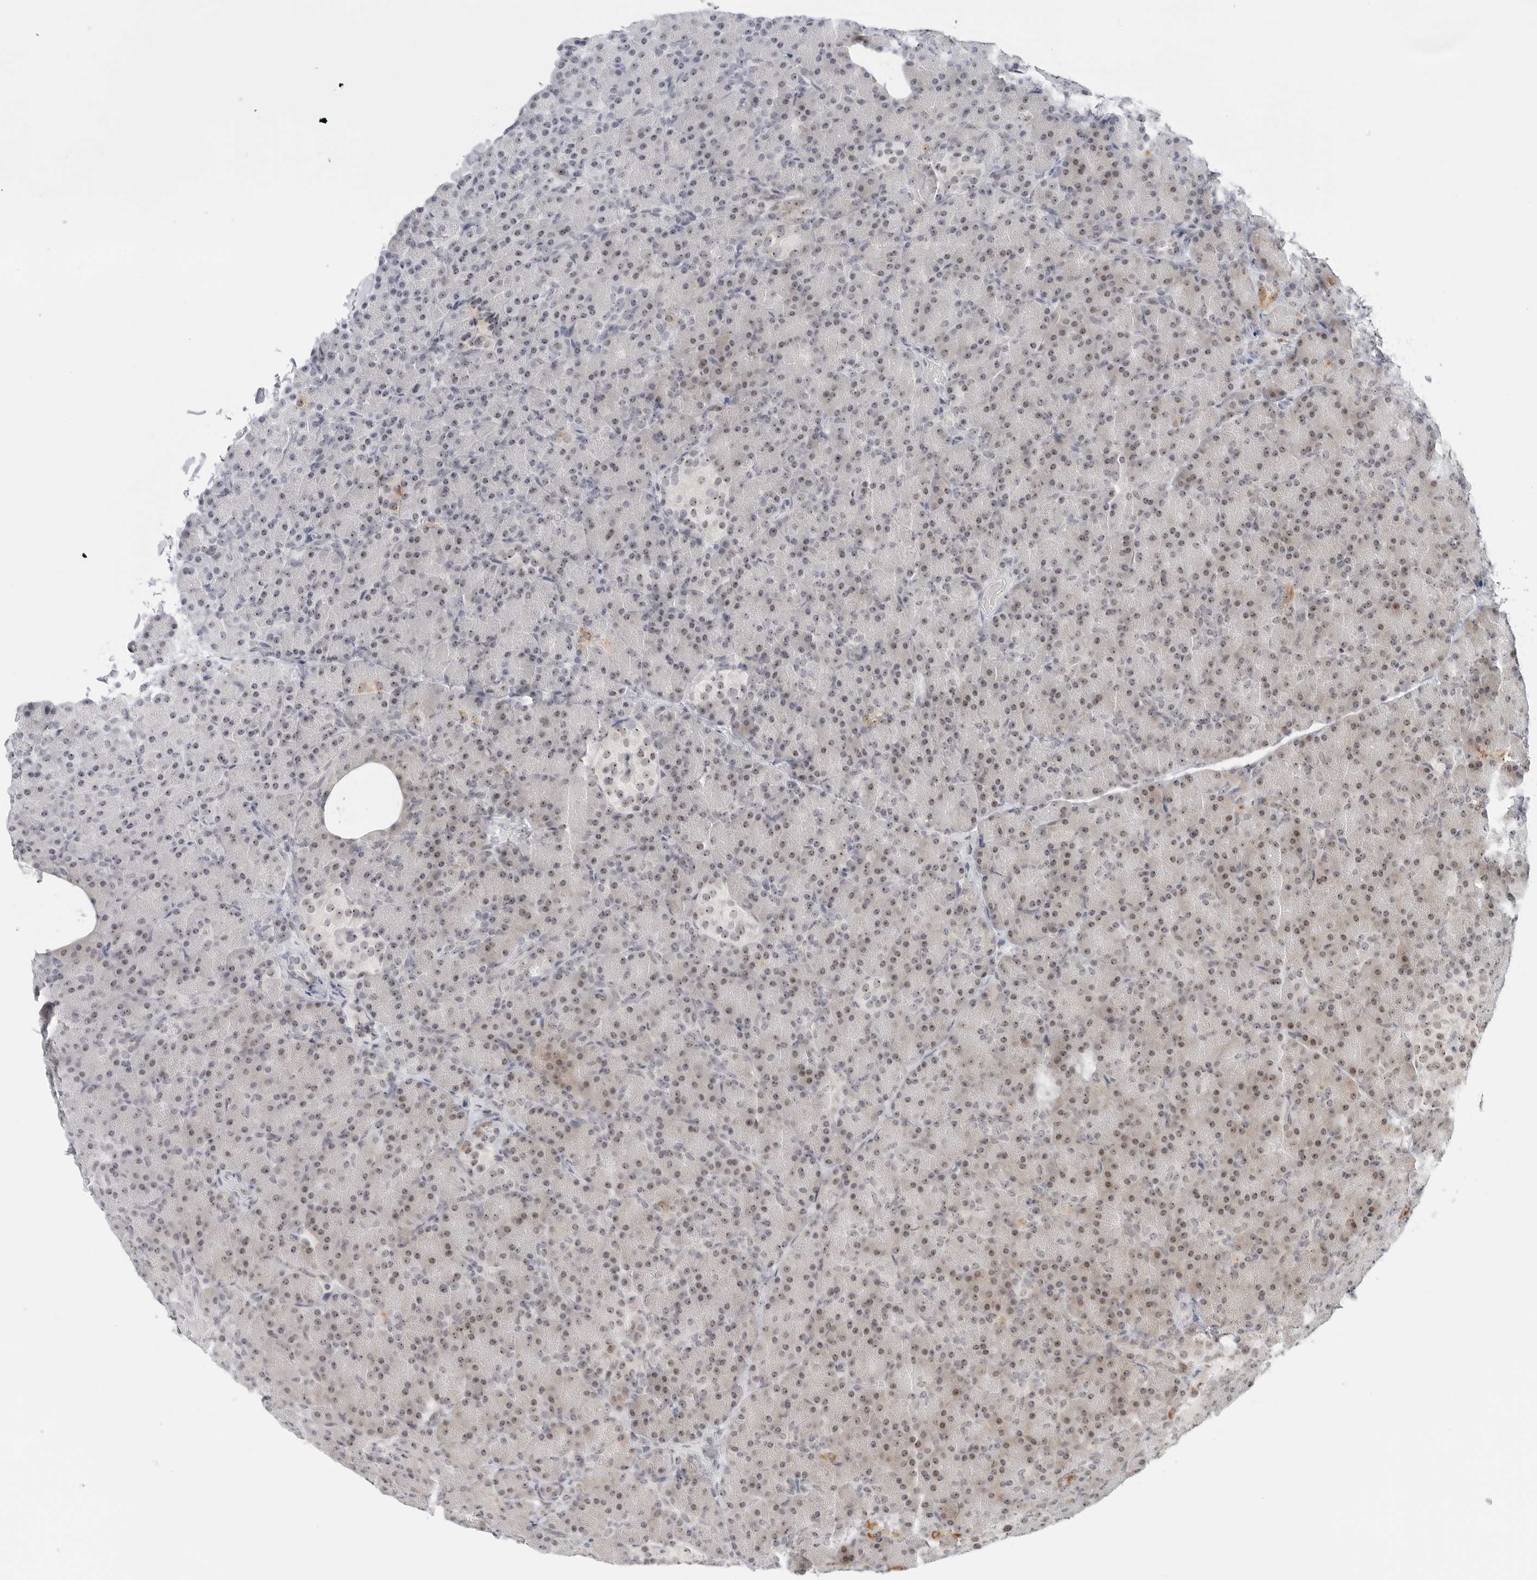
{"staining": {"intensity": "weak", "quantity": "25%-75%", "location": "cytoplasmic/membranous,nuclear"}, "tissue": "pancreas", "cell_type": "Exocrine glandular cells", "image_type": "normal", "snomed": [{"axis": "morphology", "description": "Normal tissue, NOS"}, {"axis": "topography", "description": "Pancreas"}], "caption": "Exocrine glandular cells show weak cytoplasmic/membranous,nuclear positivity in approximately 25%-75% of cells in normal pancreas.", "gene": "RIMKLA", "patient": {"sex": "female", "age": 43}}